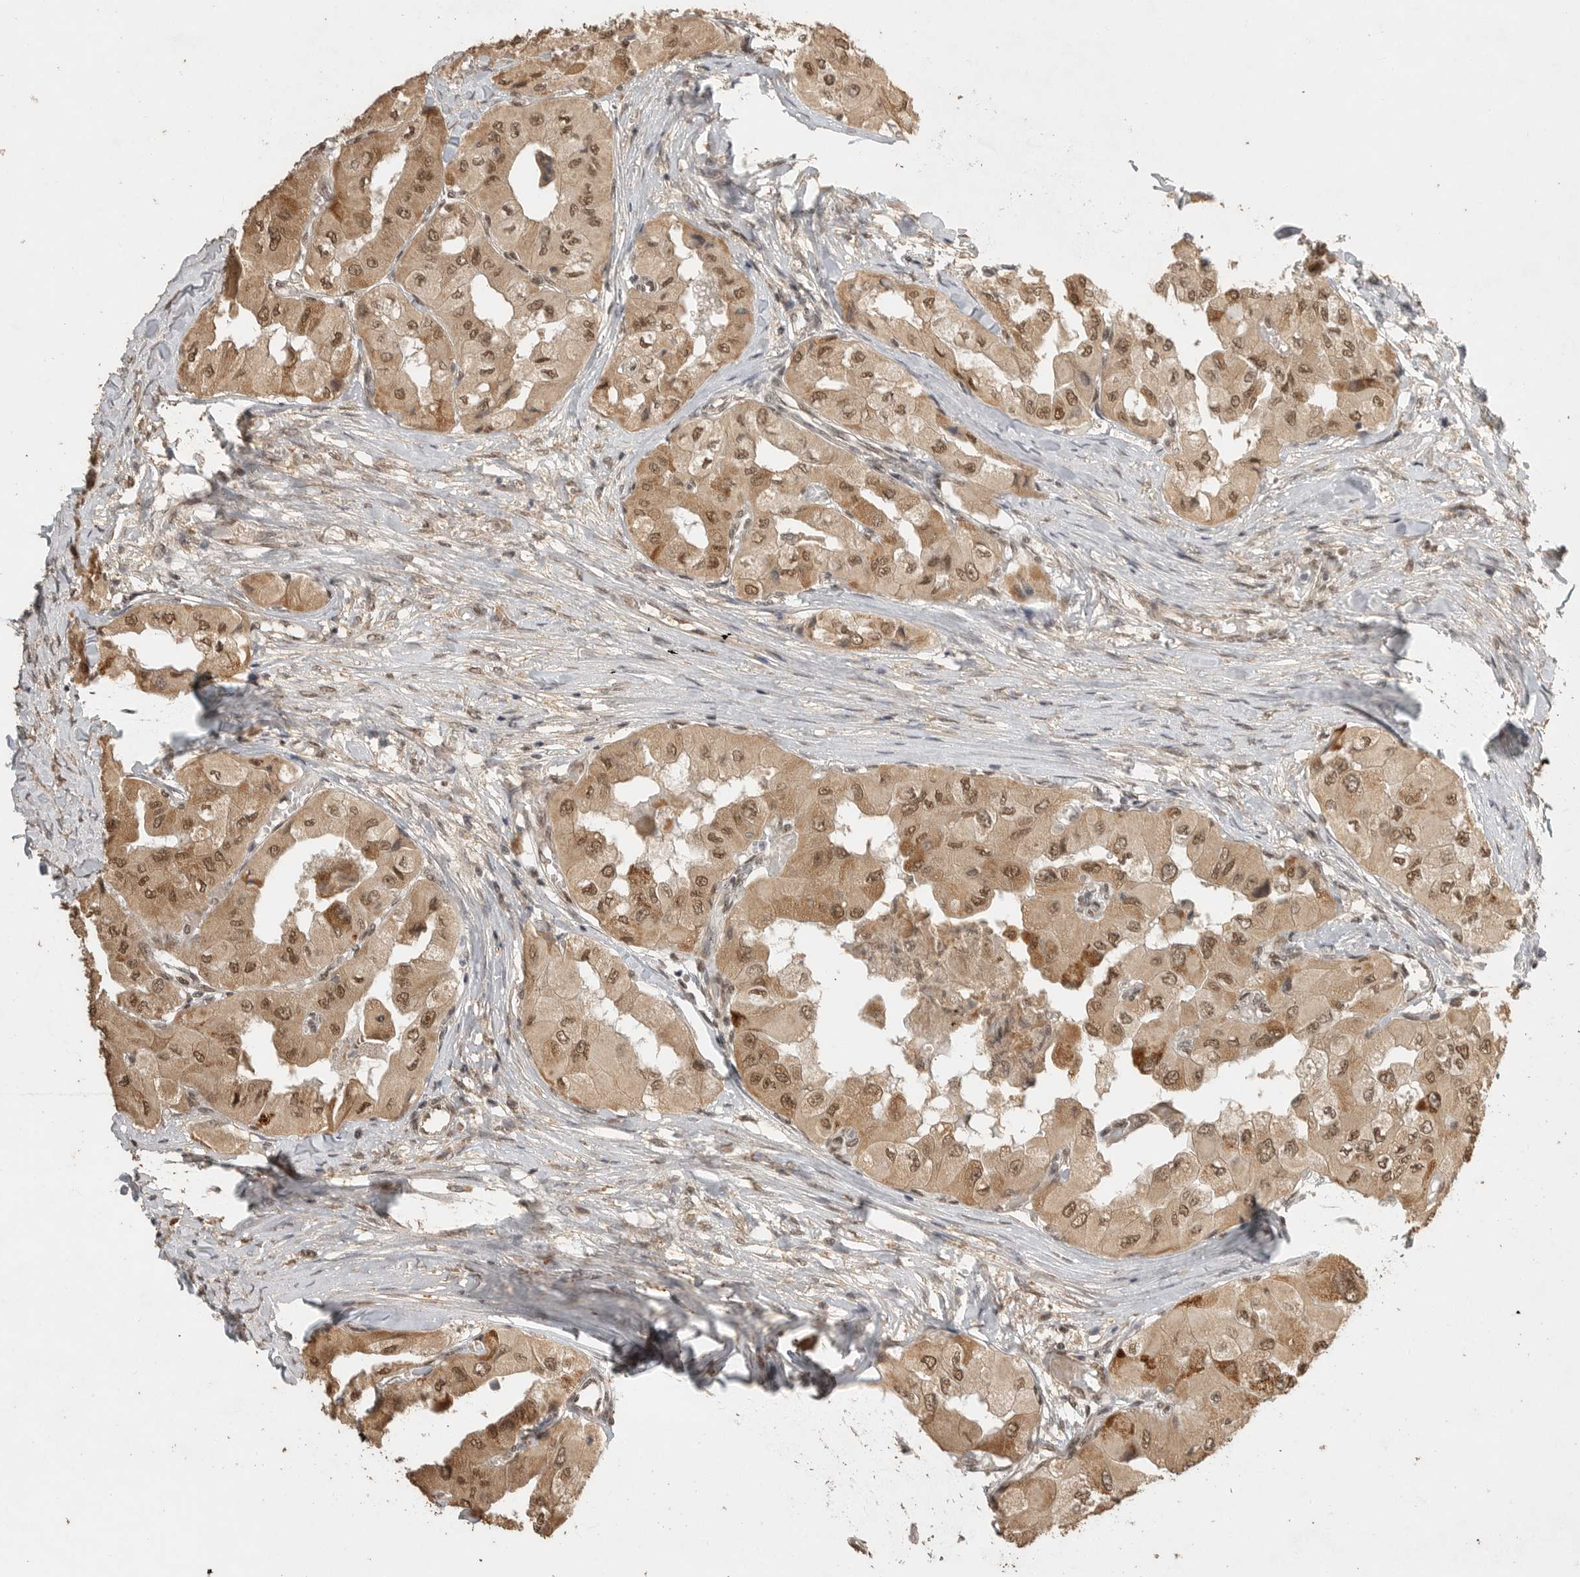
{"staining": {"intensity": "moderate", "quantity": ">75%", "location": "cytoplasmic/membranous,nuclear"}, "tissue": "thyroid cancer", "cell_type": "Tumor cells", "image_type": "cancer", "snomed": [{"axis": "morphology", "description": "Papillary adenocarcinoma, NOS"}, {"axis": "topography", "description": "Thyroid gland"}], "caption": "Immunohistochemical staining of papillary adenocarcinoma (thyroid) displays medium levels of moderate cytoplasmic/membranous and nuclear protein positivity in about >75% of tumor cells.", "gene": "DFFA", "patient": {"sex": "female", "age": 59}}